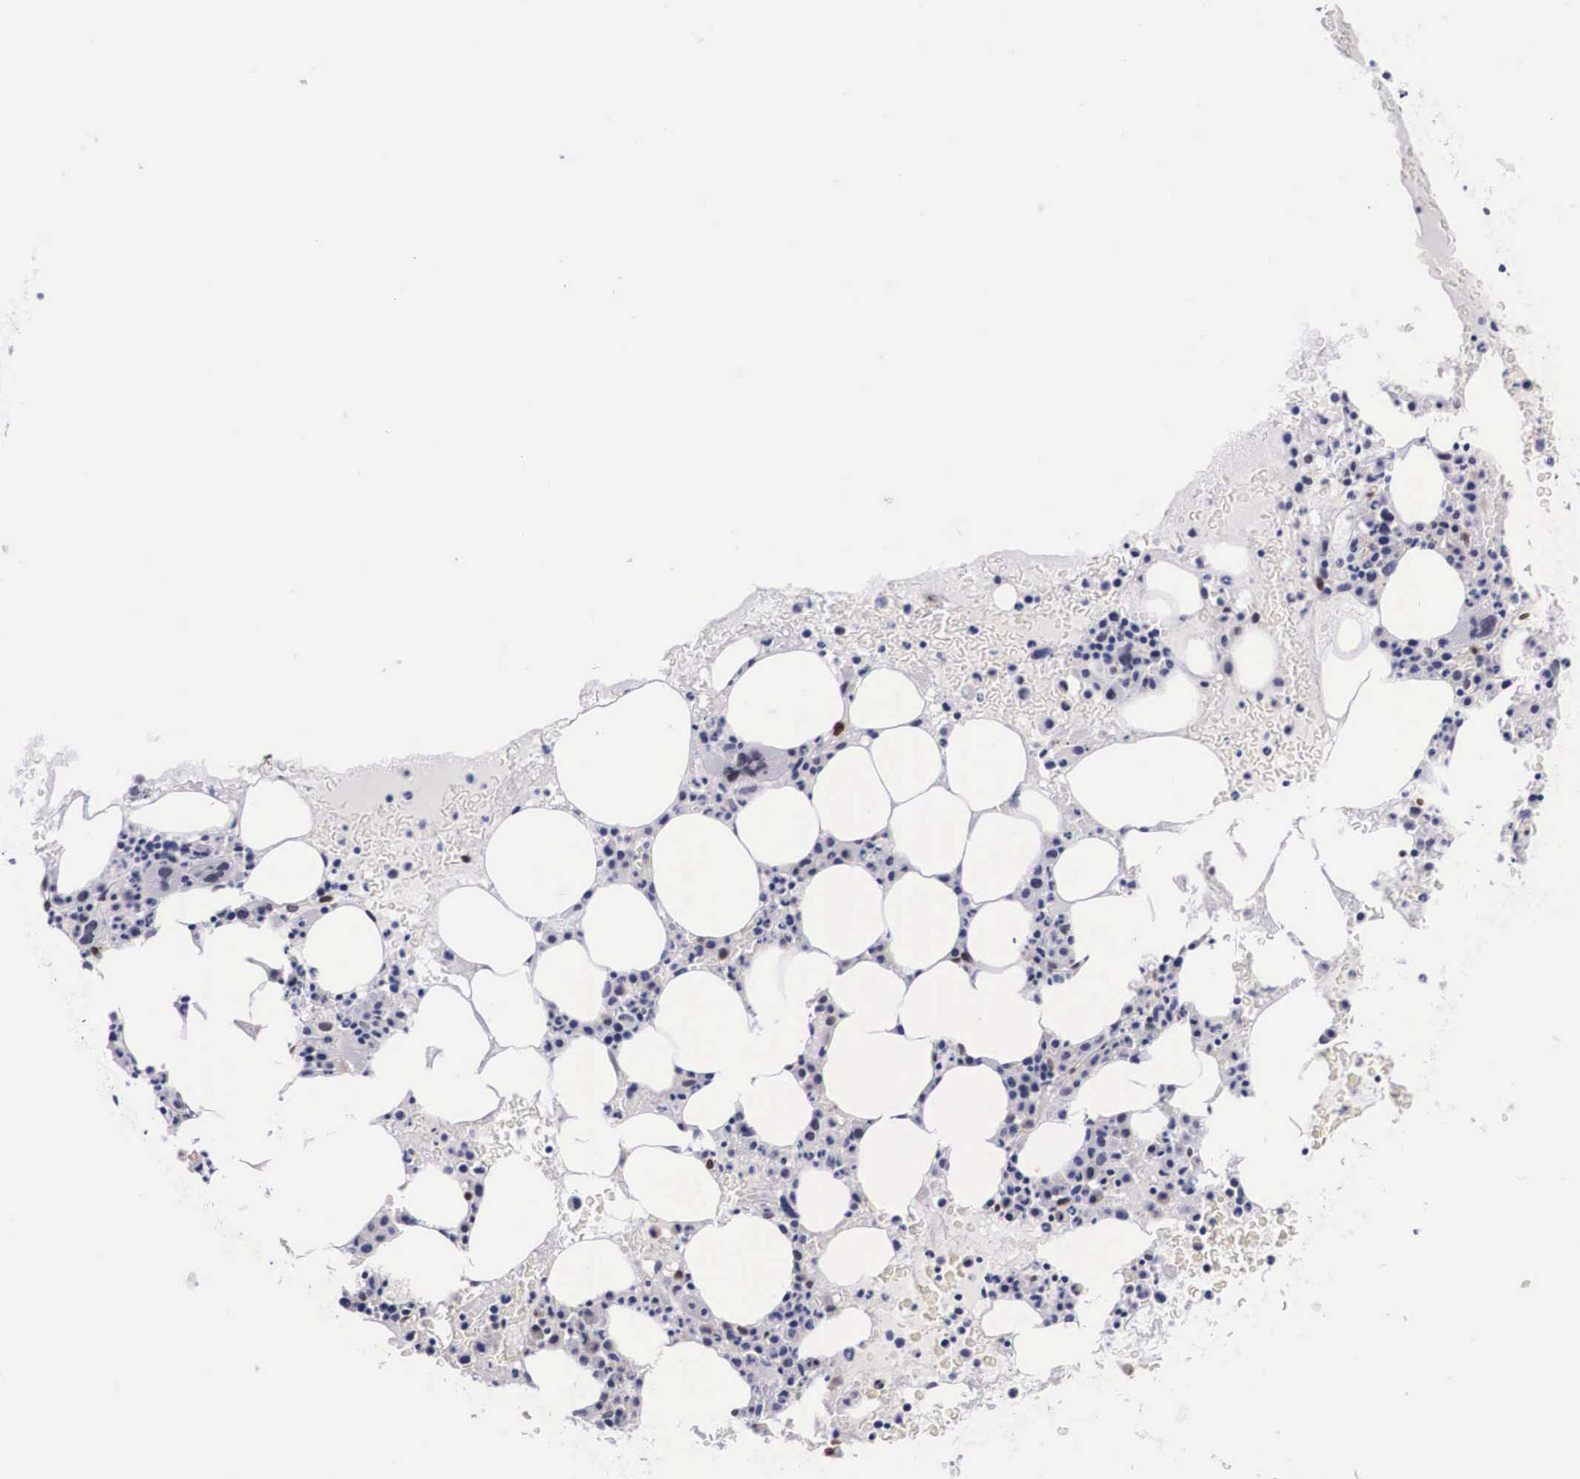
{"staining": {"intensity": "moderate", "quantity": "<25%", "location": "nuclear"}, "tissue": "bone marrow", "cell_type": "Hematopoietic cells", "image_type": "normal", "snomed": [{"axis": "morphology", "description": "Normal tissue, NOS"}, {"axis": "topography", "description": "Bone marrow"}], "caption": "Immunohistochemical staining of benign human bone marrow shows <25% levels of moderate nuclear protein positivity in approximately <25% of hematopoietic cells. The protein is shown in brown color, while the nuclei are stained blue.", "gene": "KHDRBS3", "patient": {"sex": "female", "age": 88}}